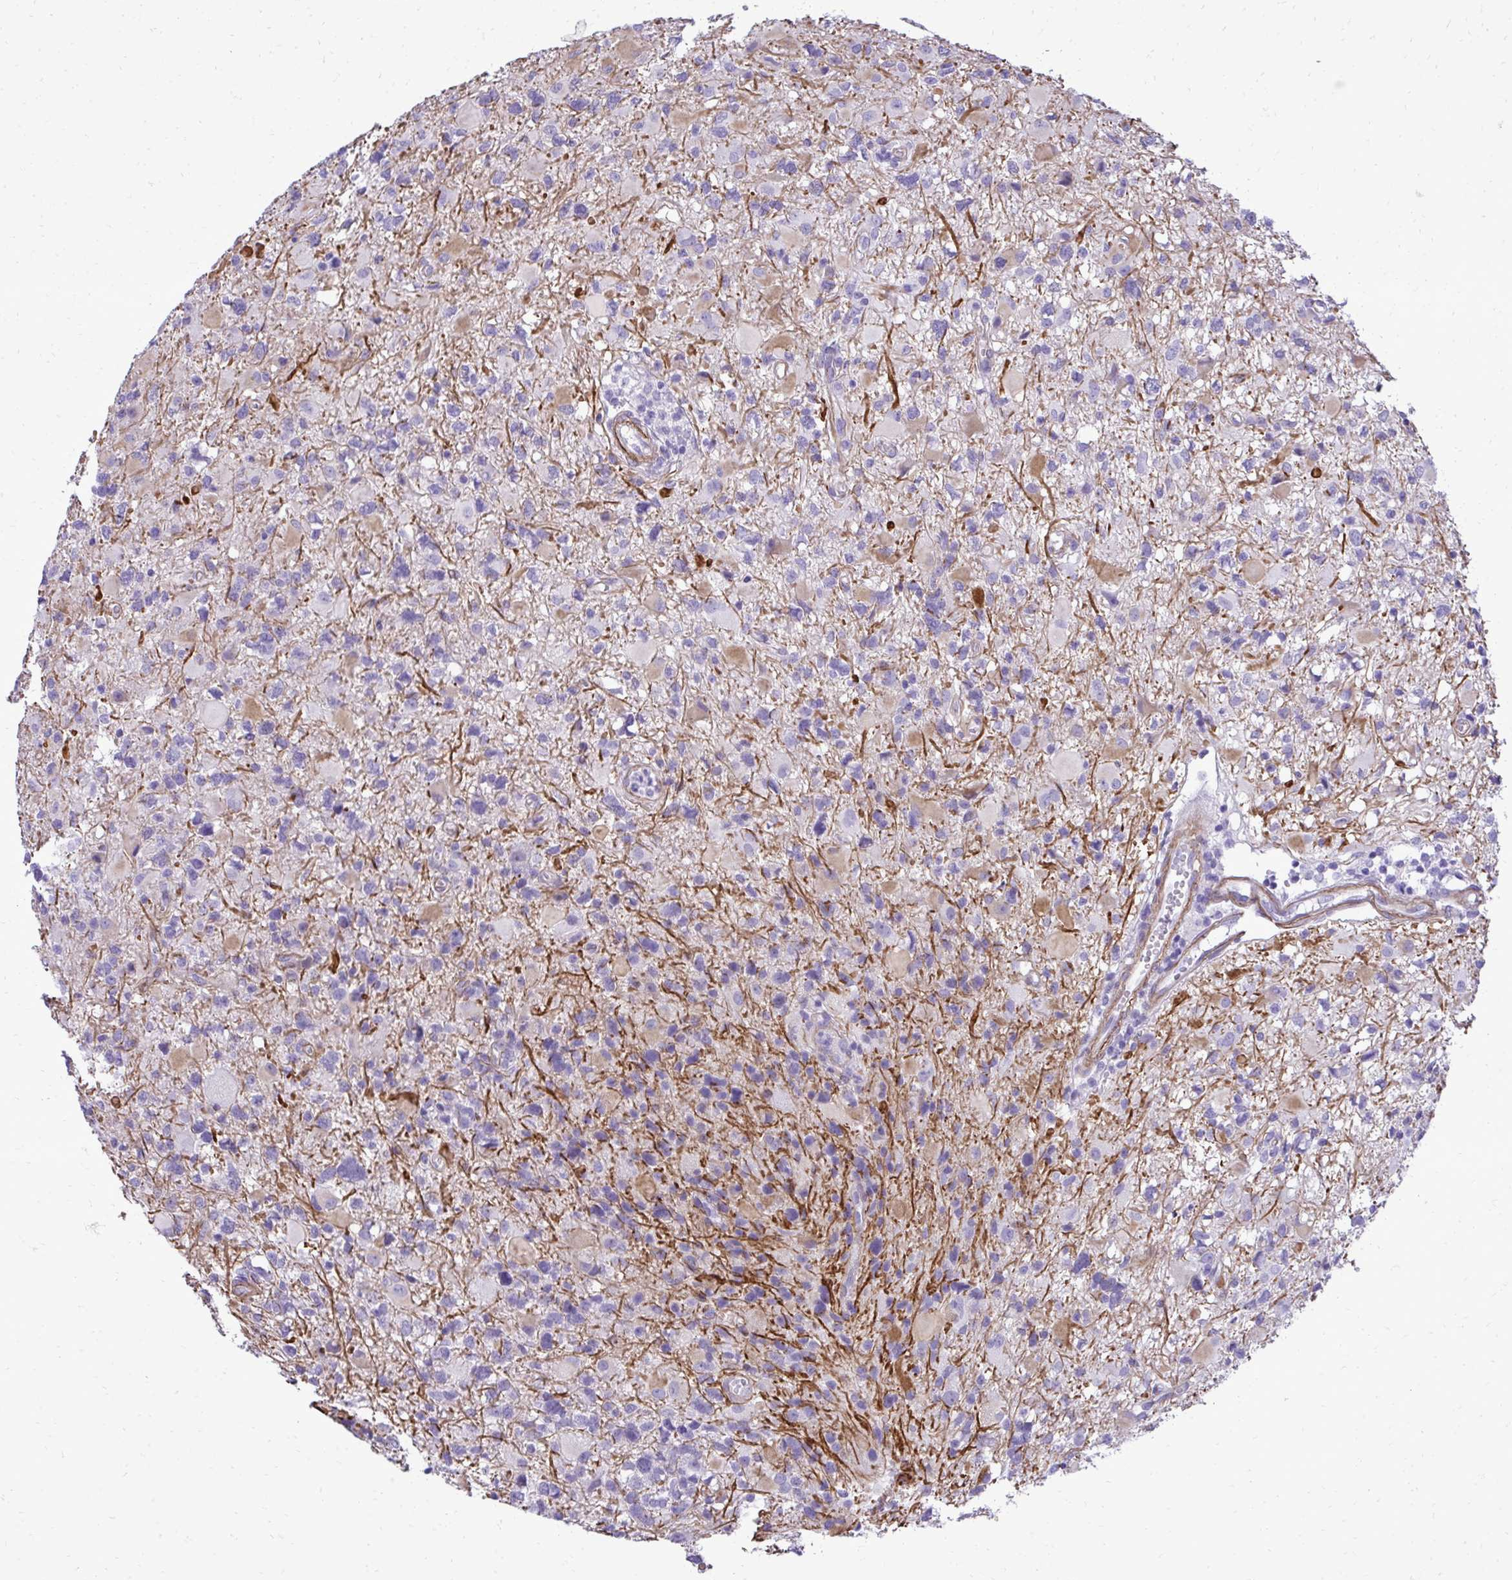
{"staining": {"intensity": "weak", "quantity": "<25%", "location": "cytoplasmic/membranous"}, "tissue": "glioma", "cell_type": "Tumor cells", "image_type": "cancer", "snomed": [{"axis": "morphology", "description": "Glioma, malignant, High grade"}, {"axis": "topography", "description": "Brain"}], "caption": "Tumor cells show no significant positivity in glioma. (Stains: DAB (3,3'-diaminobenzidine) immunohistochemistry with hematoxylin counter stain, Microscopy: brightfield microscopy at high magnification).", "gene": "PITPNM3", "patient": {"sex": "male", "age": 54}}